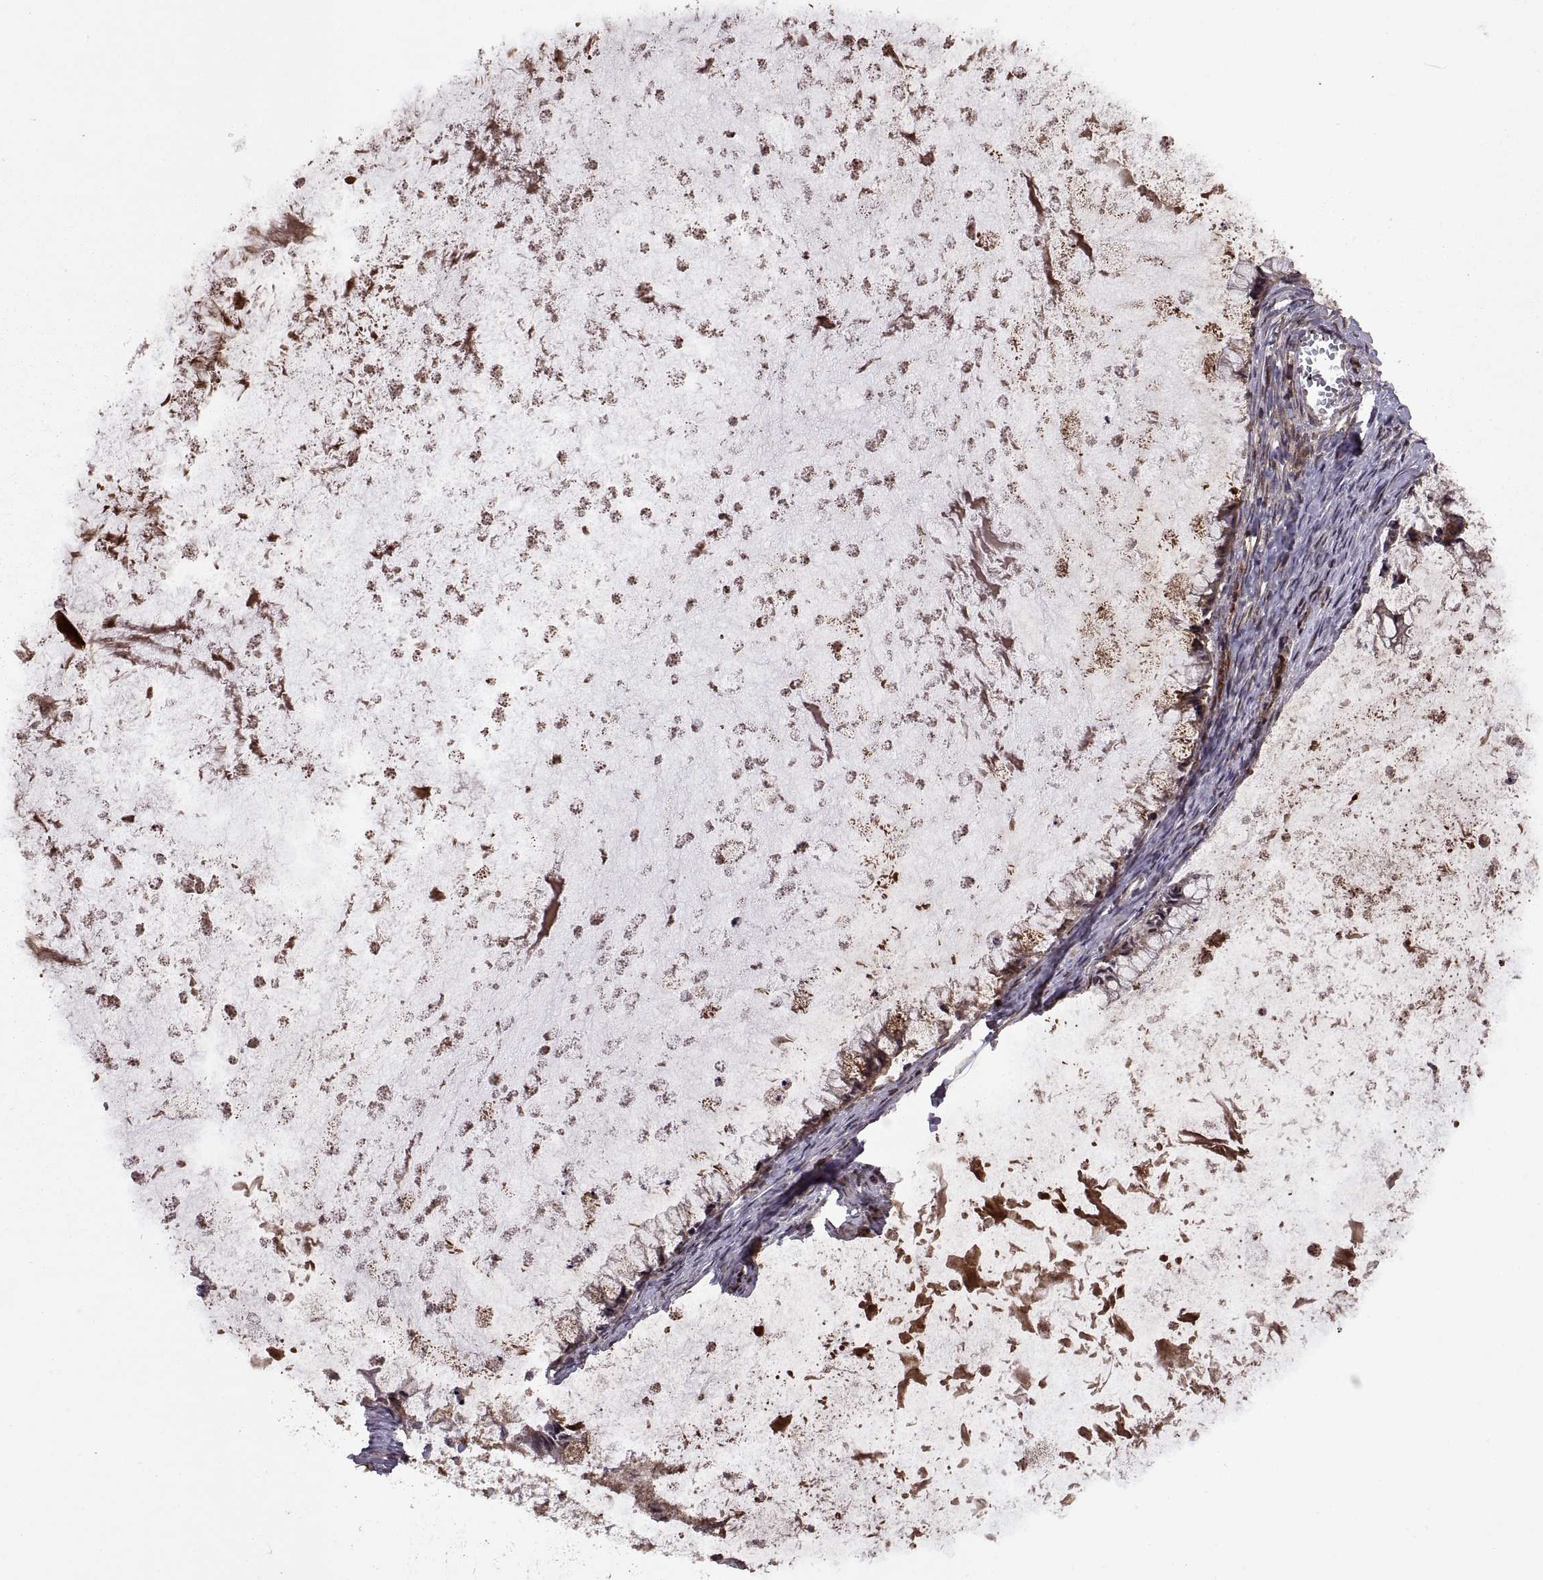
{"staining": {"intensity": "weak", "quantity": ">75%", "location": "cytoplasmic/membranous"}, "tissue": "ovarian cancer", "cell_type": "Tumor cells", "image_type": "cancer", "snomed": [{"axis": "morphology", "description": "Cystadenocarcinoma, mucinous, NOS"}, {"axis": "topography", "description": "Ovary"}], "caption": "Human mucinous cystadenocarcinoma (ovarian) stained with a brown dye shows weak cytoplasmic/membranous positive staining in approximately >75% of tumor cells.", "gene": "PTOV1", "patient": {"sex": "female", "age": 67}}